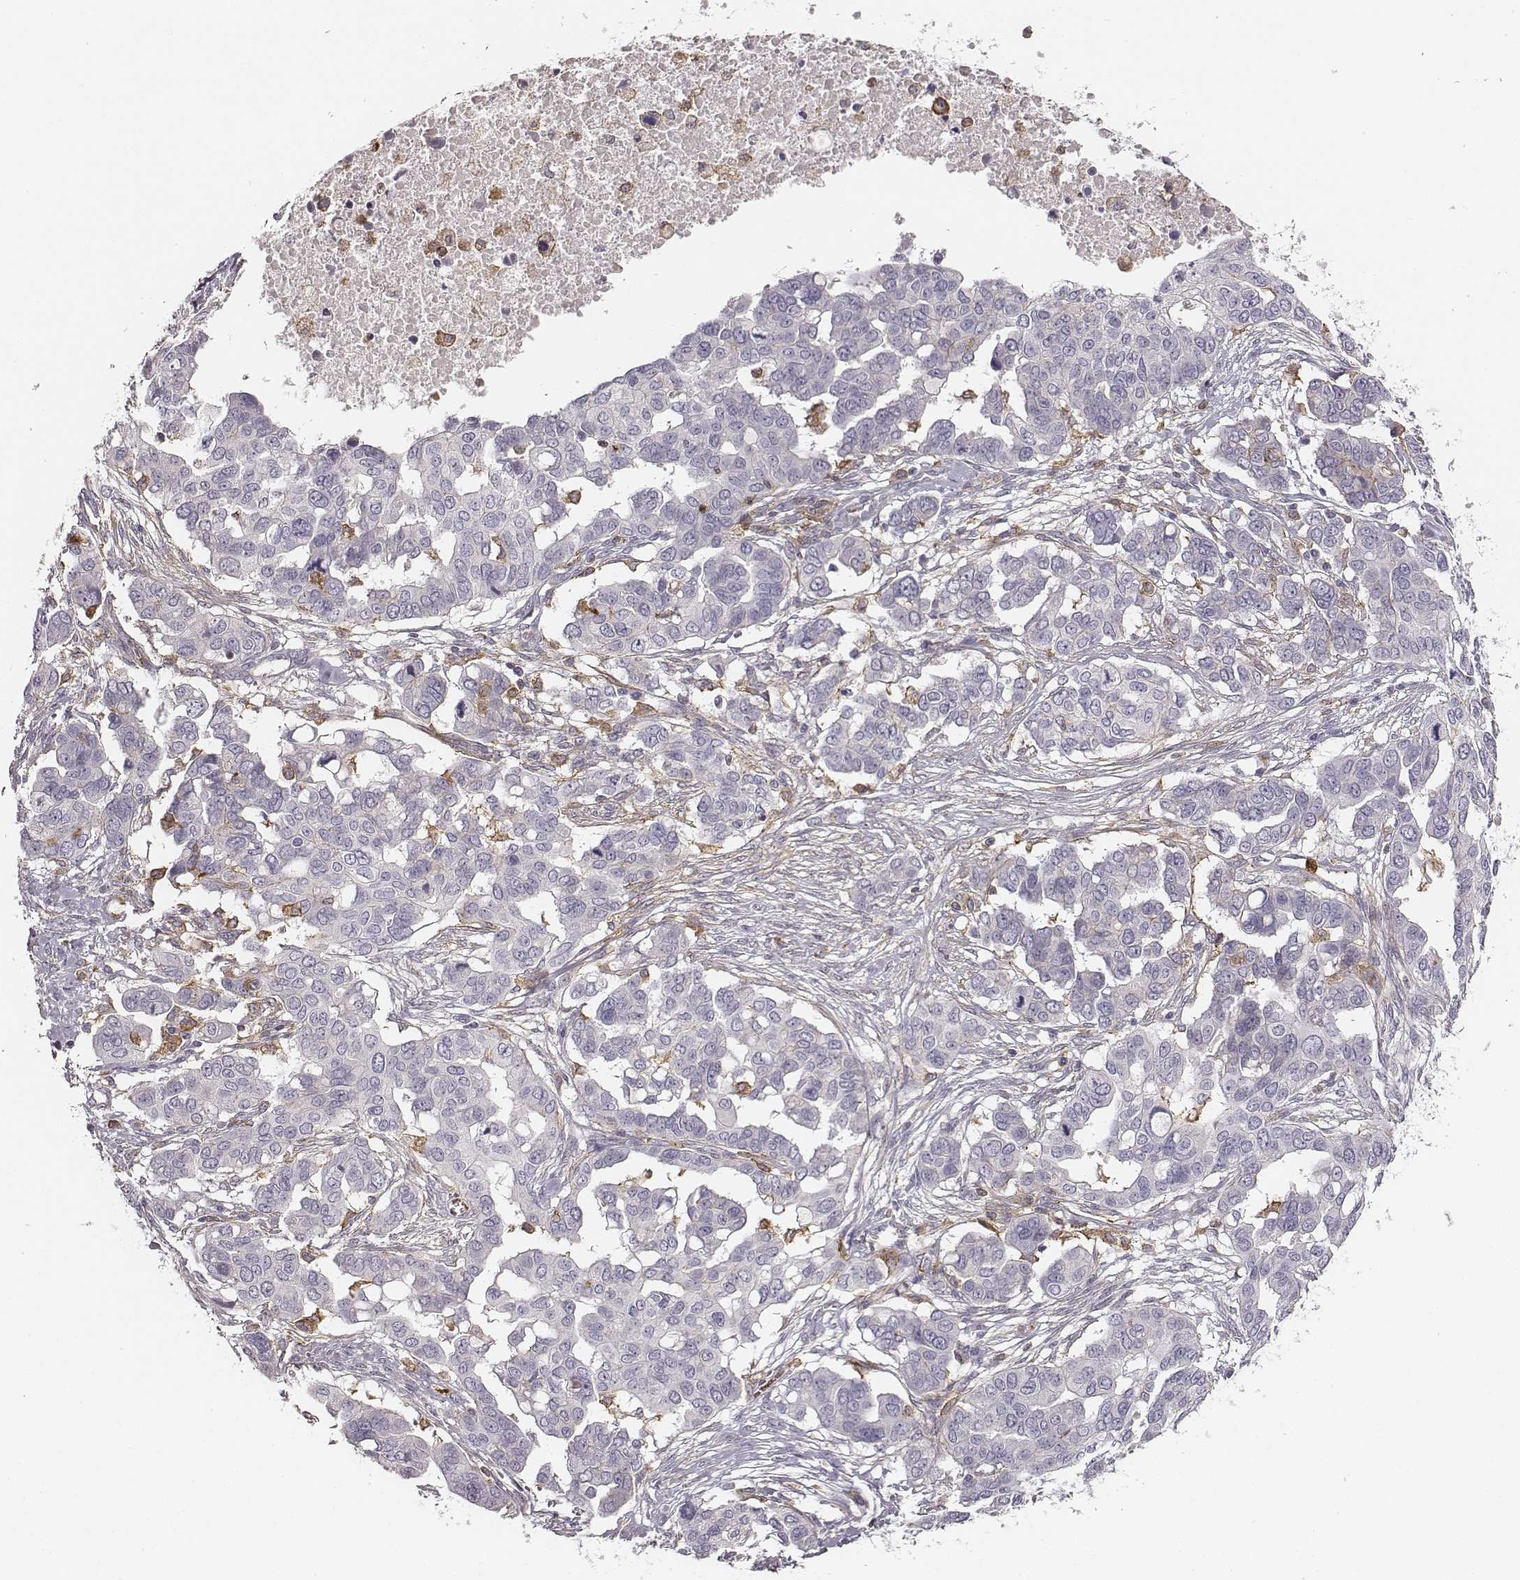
{"staining": {"intensity": "negative", "quantity": "none", "location": "none"}, "tissue": "ovarian cancer", "cell_type": "Tumor cells", "image_type": "cancer", "snomed": [{"axis": "morphology", "description": "Carcinoma, endometroid"}, {"axis": "topography", "description": "Ovary"}], "caption": "A micrograph of ovarian cancer (endometroid carcinoma) stained for a protein demonstrates no brown staining in tumor cells. Nuclei are stained in blue.", "gene": "ZYX", "patient": {"sex": "female", "age": 78}}